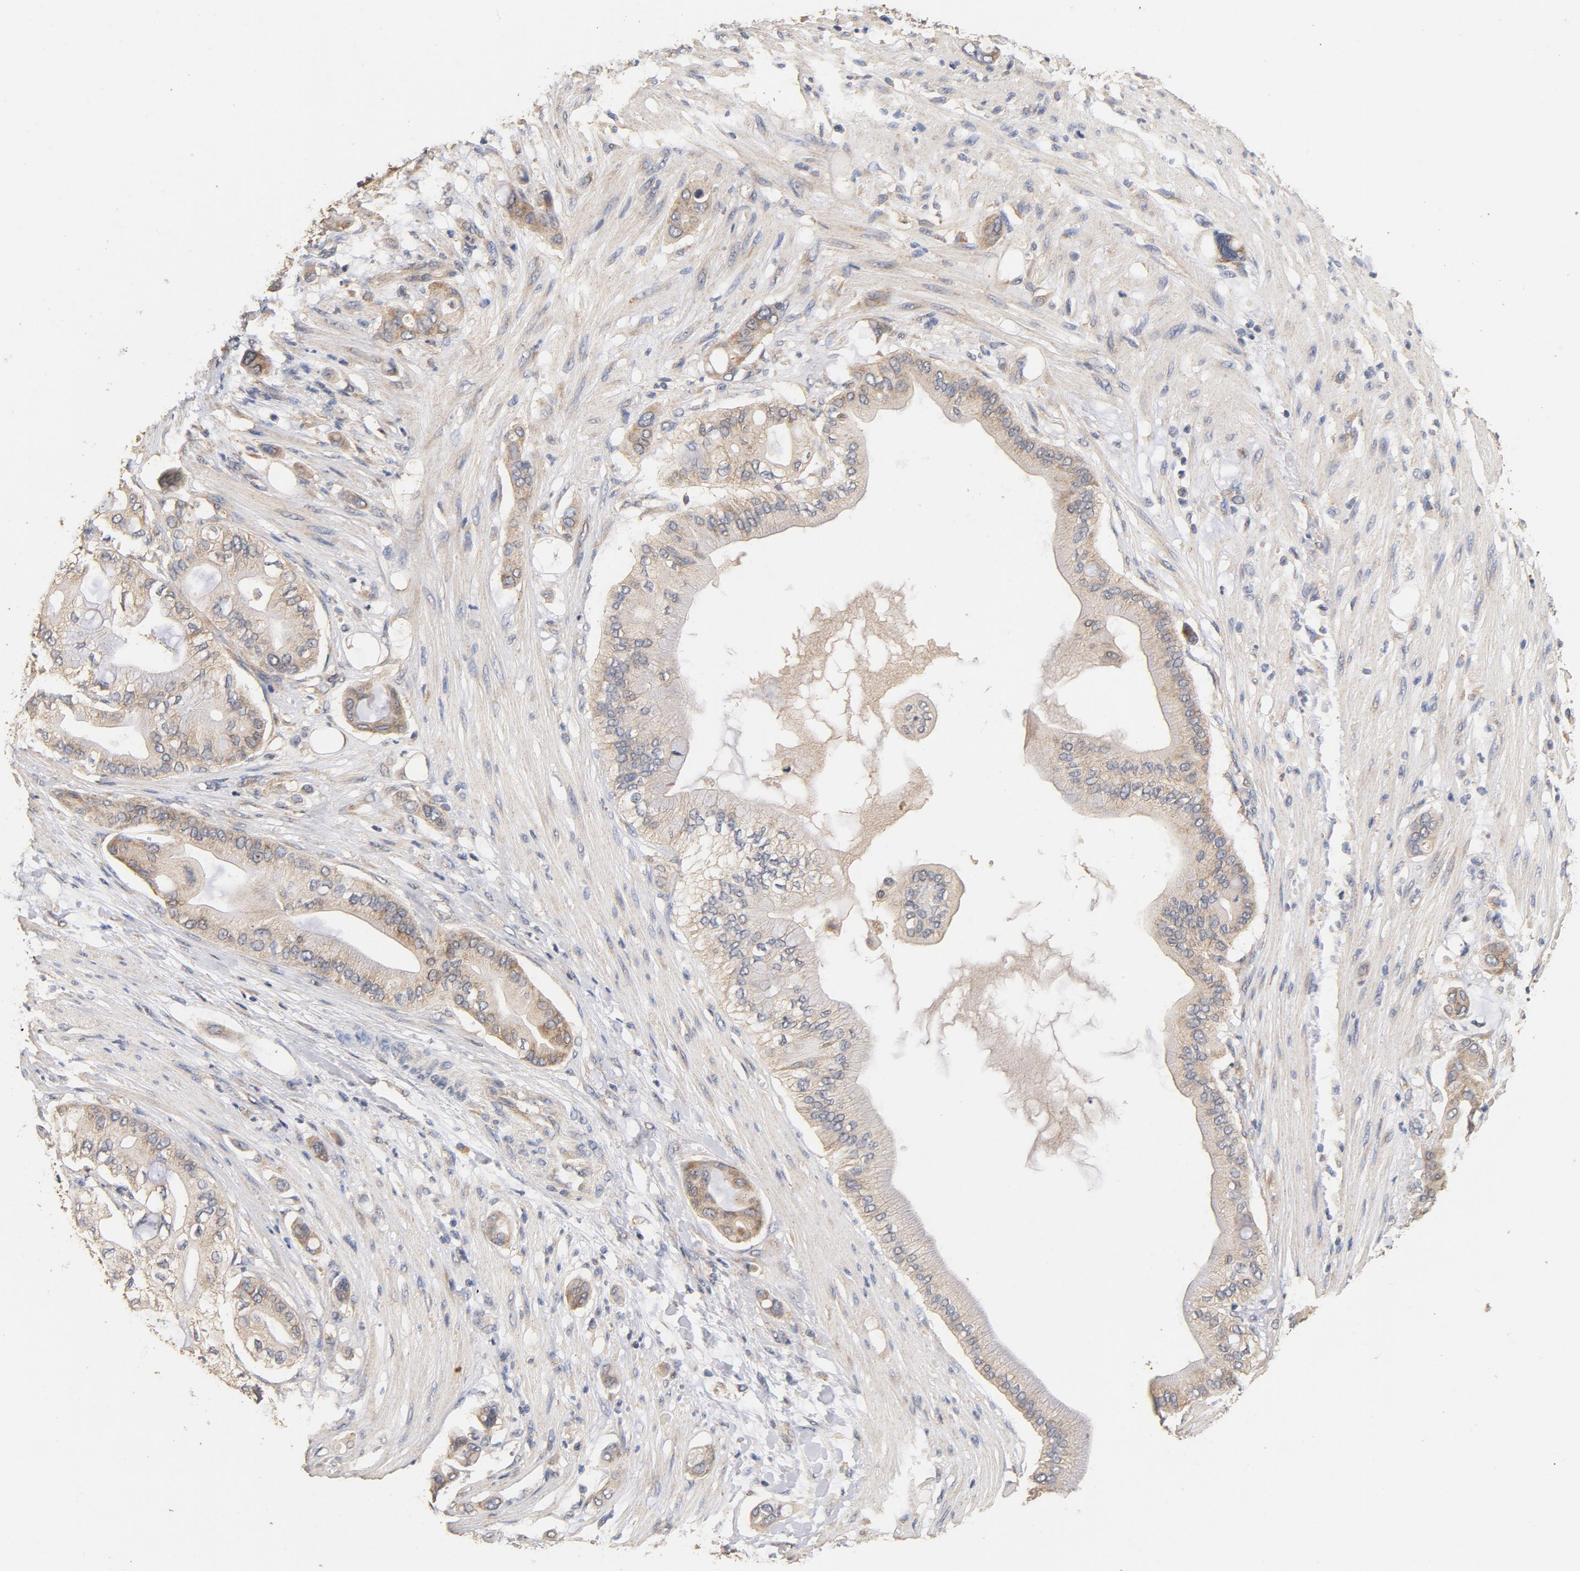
{"staining": {"intensity": "moderate", "quantity": ">75%", "location": "cytoplasmic/membranous"}, "tissue": "pancreatic cancer", "cell_type": "Tumor cells", "image_type": "cancer", "snomed": [{"axis": "morphology", "description": "Adenocarcinoma, NOS"}, {"axis": "morphology", "description": "Adenocarcinoma, metastatic, NOS"}, {"axis": "topography", "description": "Lymph node"}, {"axis": "topography", "description": "Pancreas"}, {"axis": "topography", "description": "Duodenum"}], "caption": "The micrograph demonstrates staining of pancreatic cancer (metastatic adenocarcinoma), revealing moderate cytoplasmic/membranous protein expression (brown color) within tumor cells. The staining was performed using DAB, with brown indicating positive protein expression. Nuclei are stained blue with hematoxylin.", "gene": "DDX6", "patient": {"sex": "female", "age": 64}}